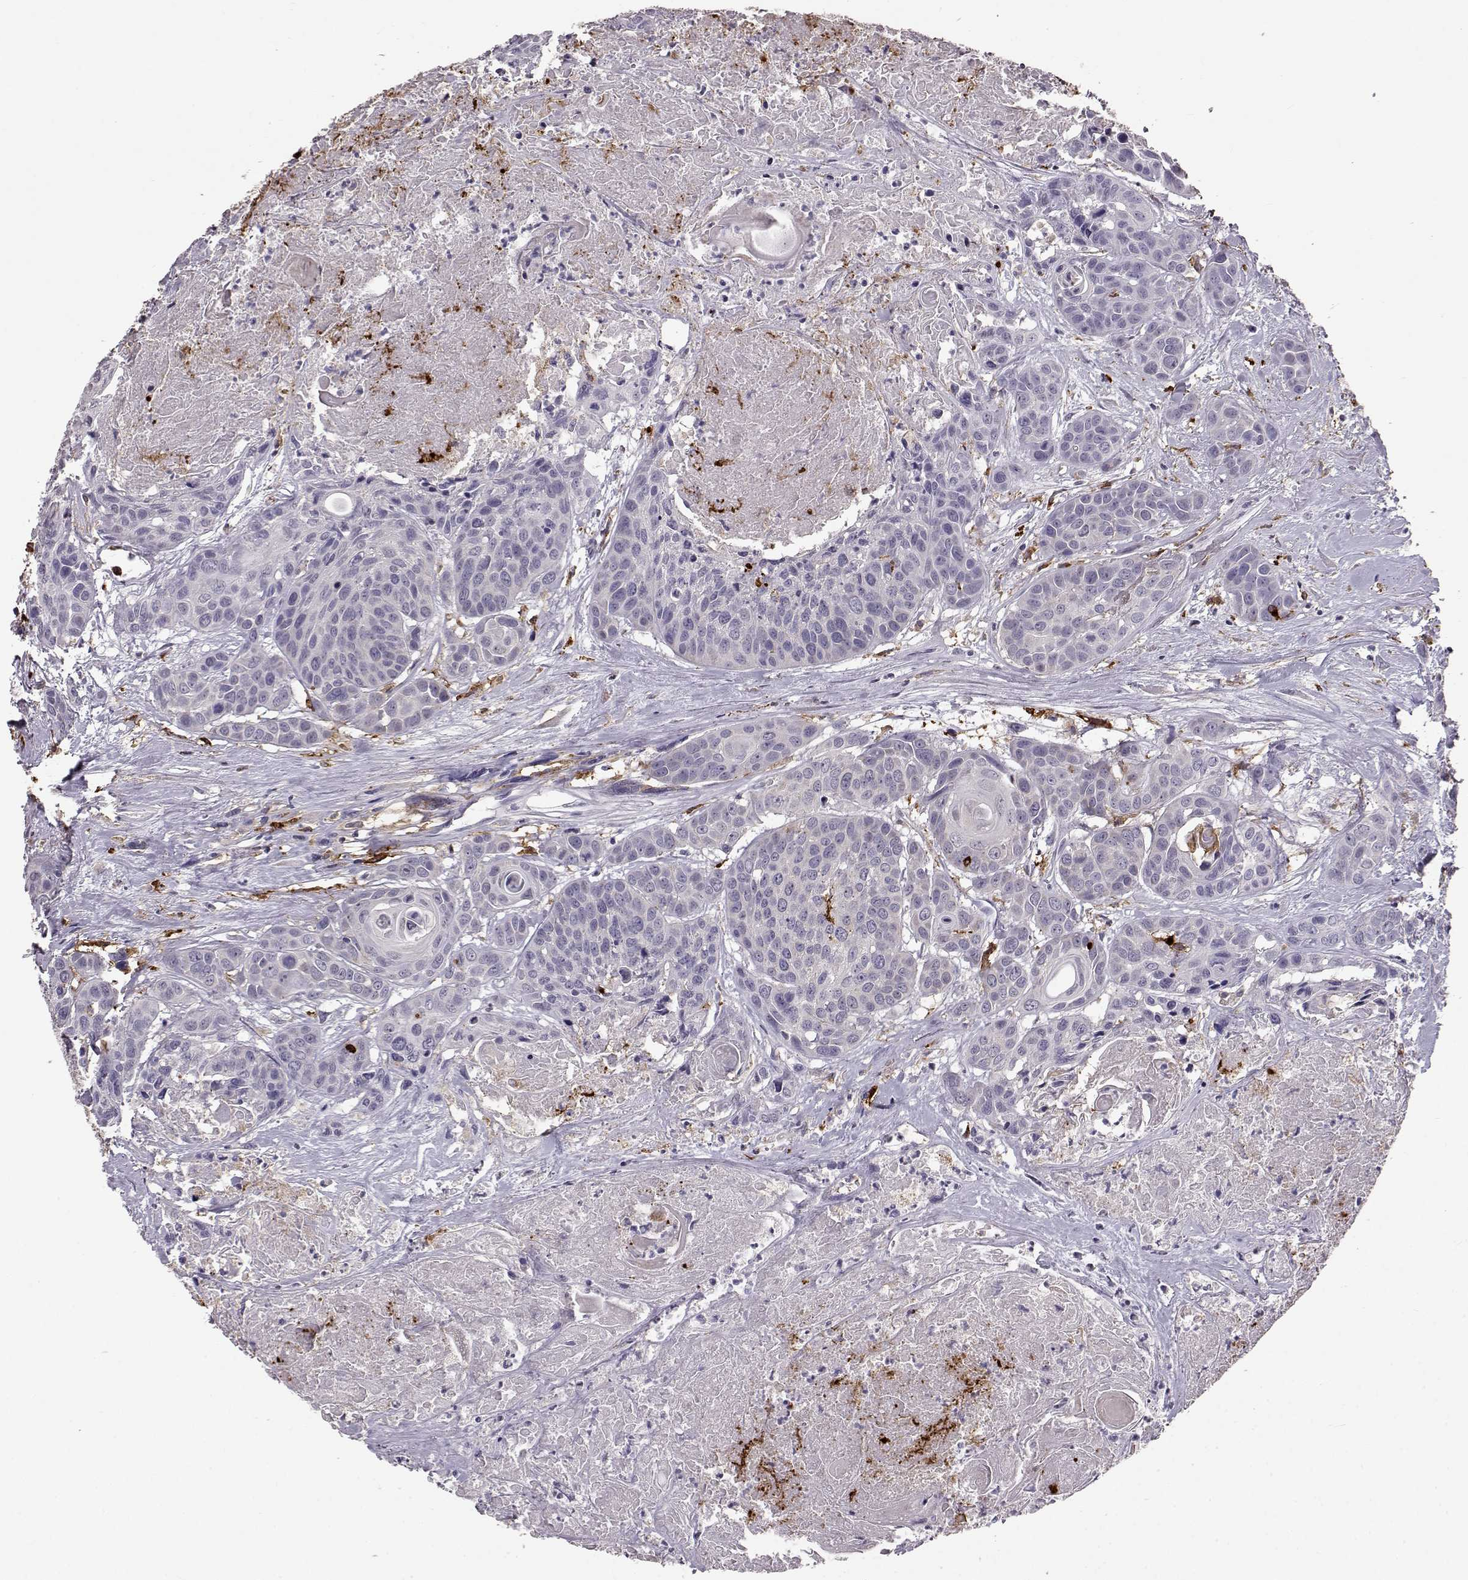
{"staining": {"intensity": "negative", "quantity": "none", "location": "none"}, "tissue": "head and neck cancer", "cell_type": "Tumor cells", "image_type": "cancer", "snomed": [{"axis": "morphology", "description": "Squamous cell carcinoma, NOS"}, {"axis": "topography", "description": "Oral tissue"}, {"axis": "topography", "description": "Head-Neck"}], "caption": "Human squamous cell carcinoma (head and neck) stained for a protein using immunohistochemistry (IHC) exhibits no positivity in tumor cells.", "gene": "CCNF", "patient": {"sex": "male", "age": 56}}